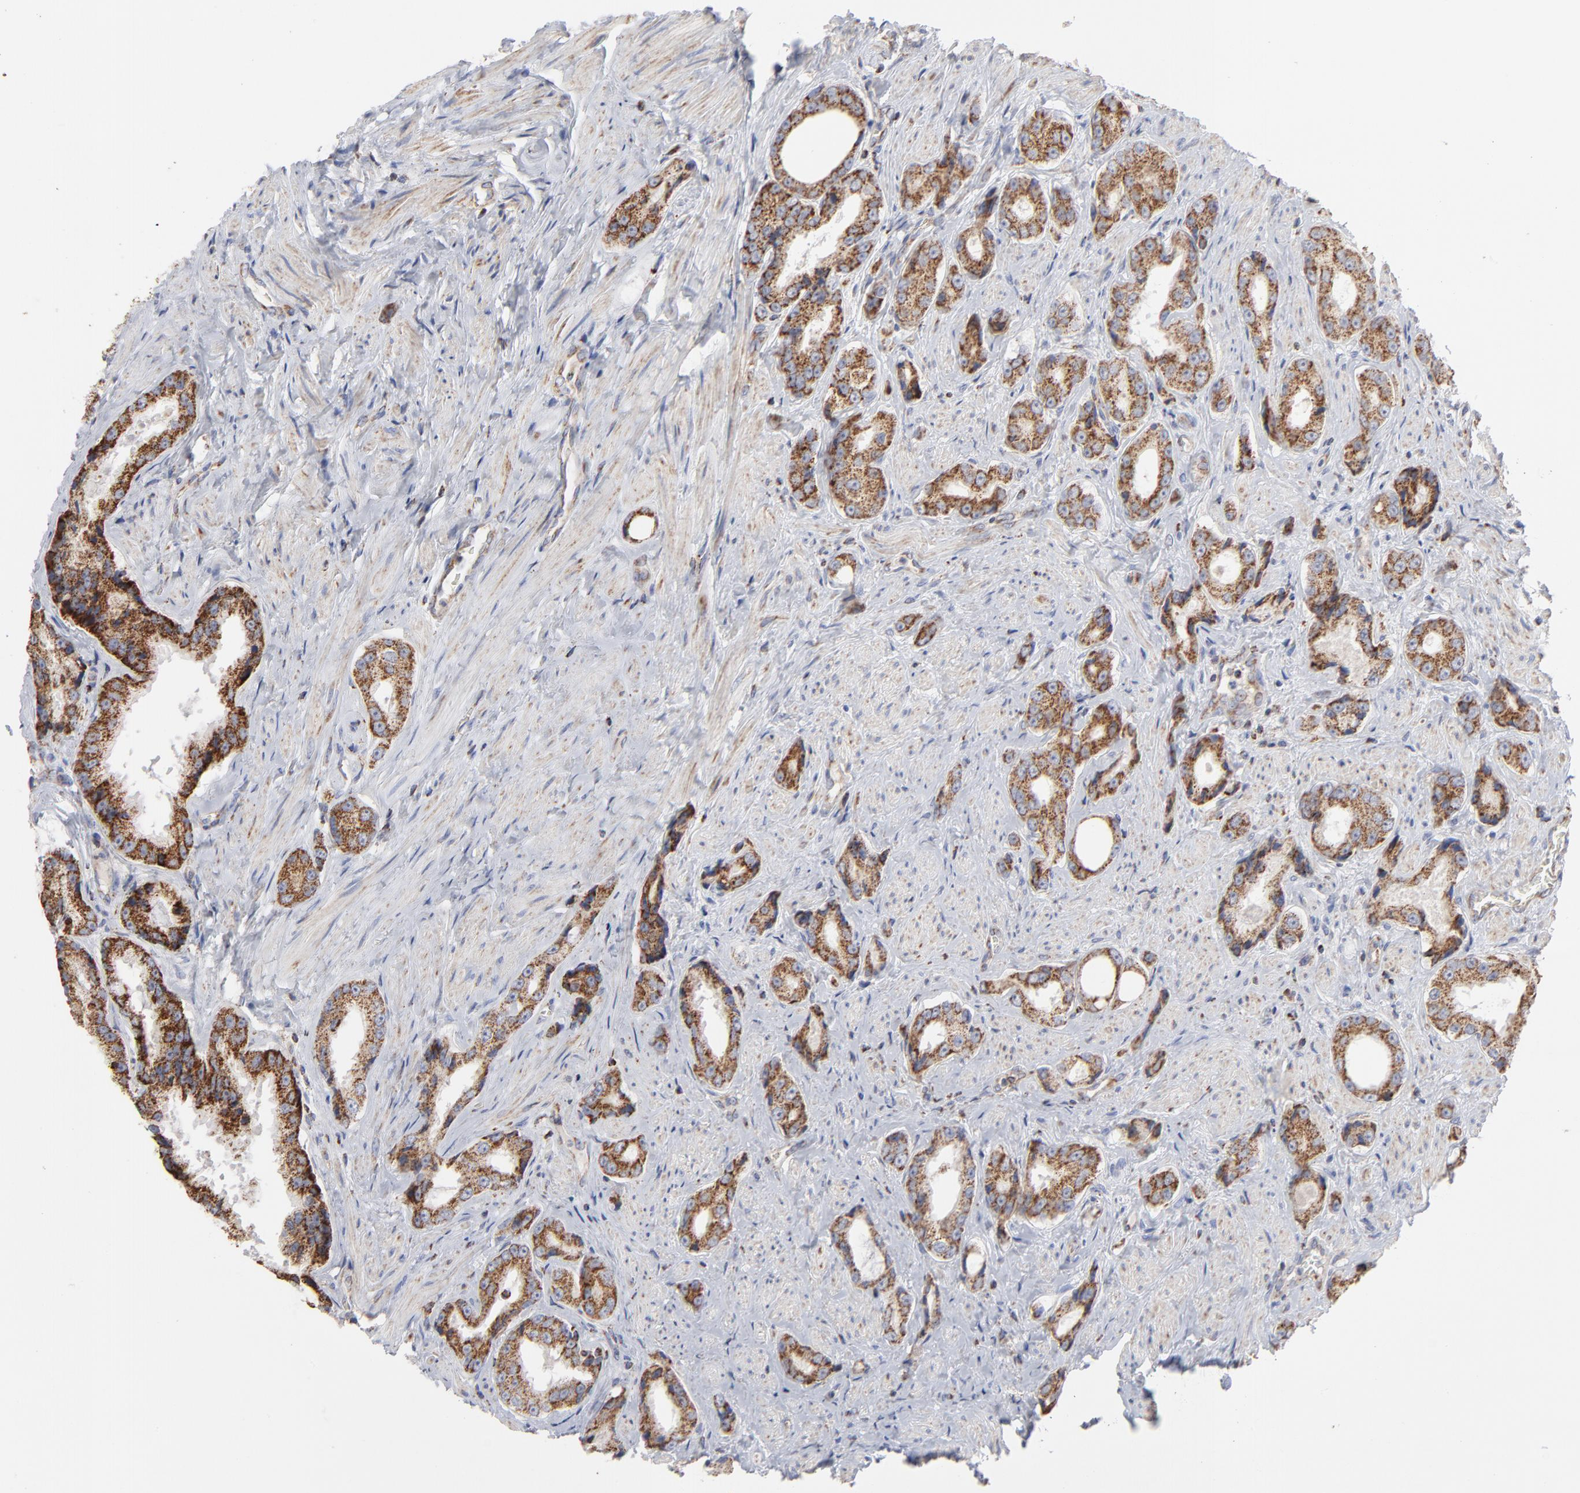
{"staining": {"intensity": "strong", "quantity": ">75%", "location": "cytoplasmic/membranous"}, "tissue": "prostate cancer", "cell_type": "Tumor cells", "image_type": "cancer", "snomed": [{"axis": "morphology", "description": "Adenocarcinoma, Medium grade"}, {"axis": "topography", "description": "Prostate"}], "caption": "Strong cytoplasmic/membranous protein expression is seen in approximately >75% of tumor cells in prostate cancer.", "gene": "ASB3", "patient": {"sex": "male", "age": 60}}